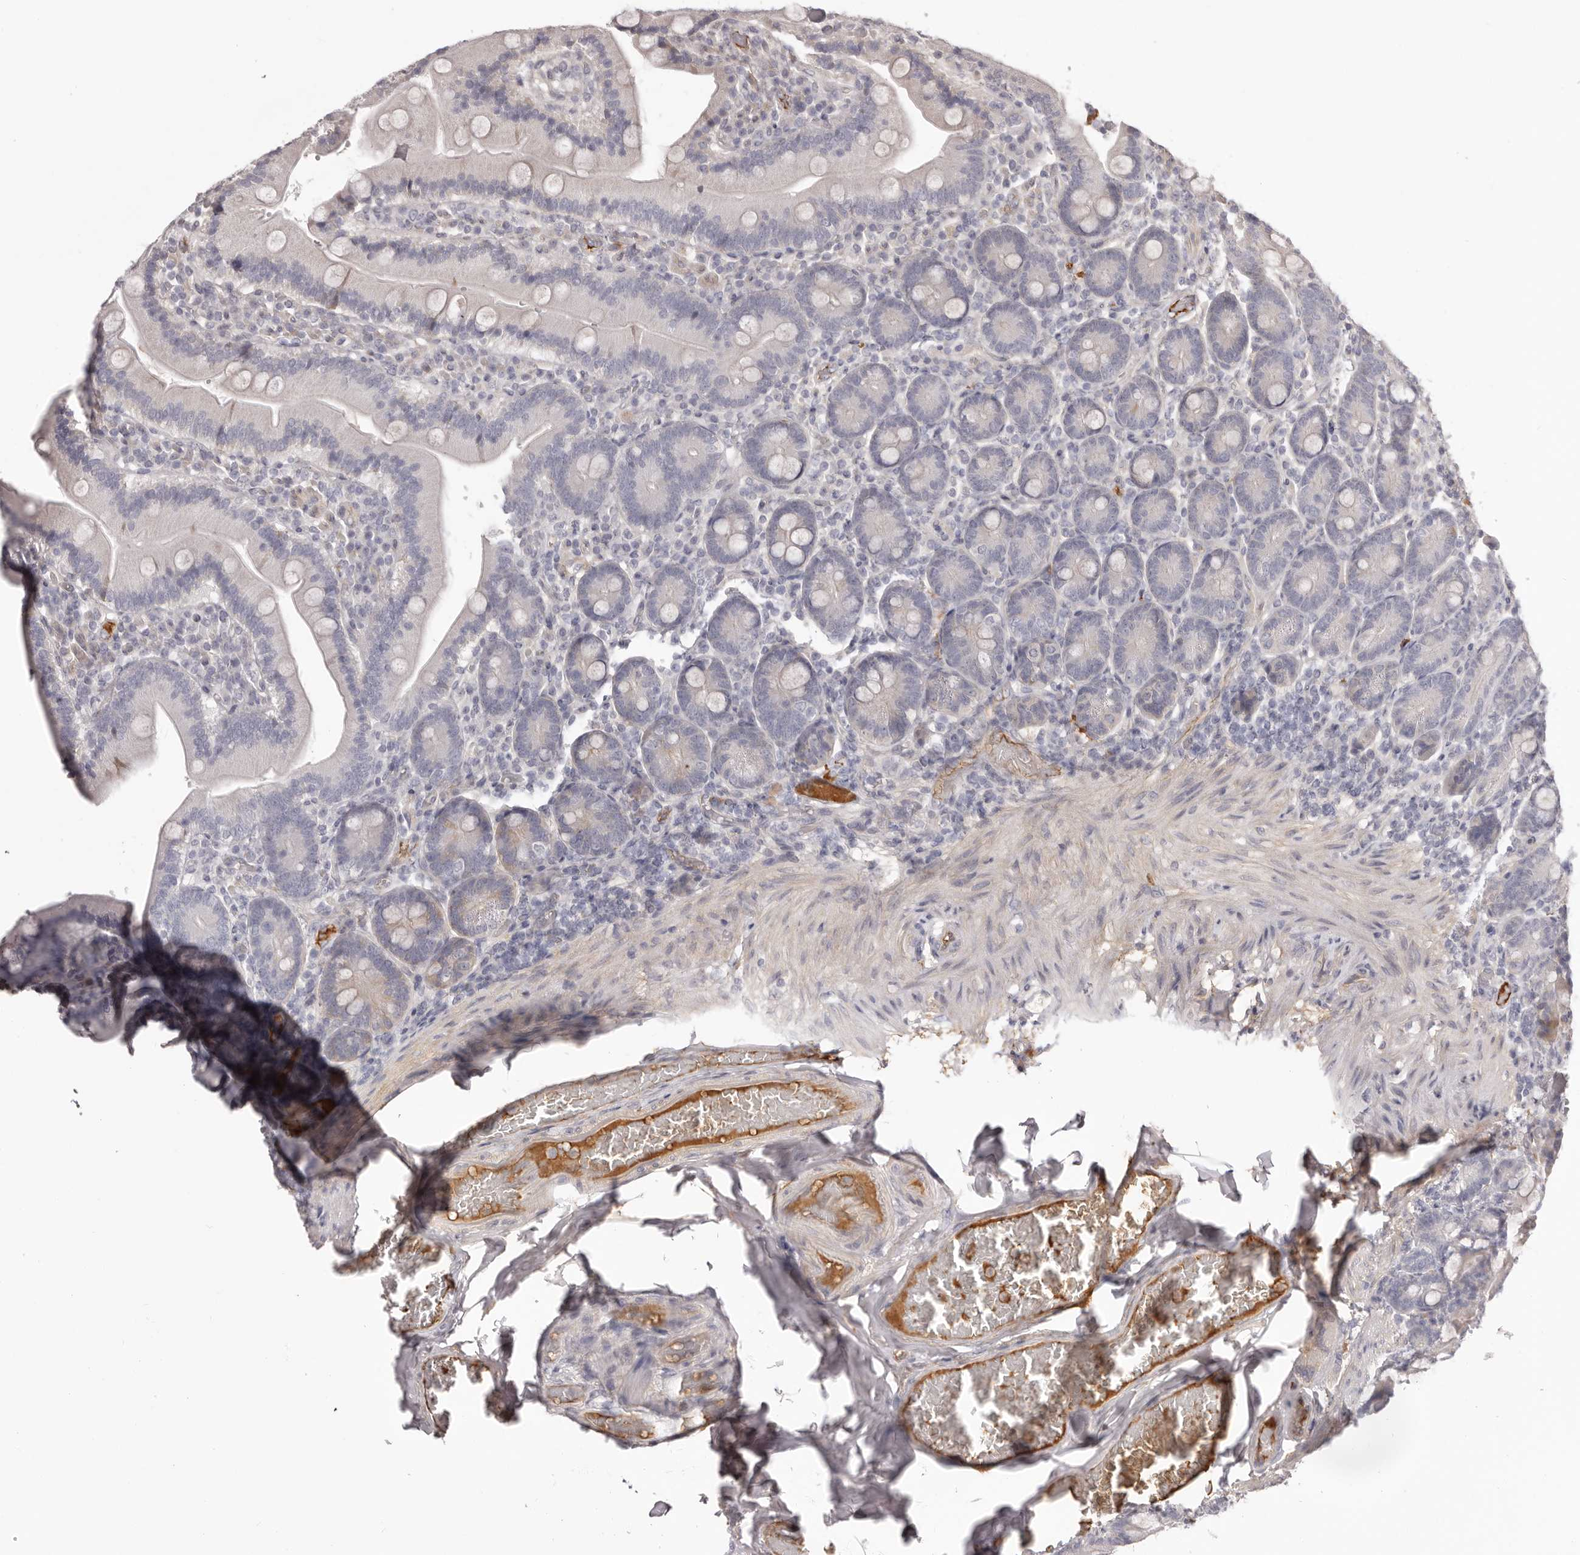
{"staining": {"intensity": "weak", "quantity": "<25%", "location": "cytoplasmic/membranous"}, "tissue": "duodenum", "cell_type": "Glandular cells", "image_type": "normal", "snomed": [{"axis": "morphology", "description": "Normal tissue, NOS"}, {"axis": "topography", "description": "Duodenum"}], "caption": "Histopathology image shows no significant protein staining in glandular cells of normal duodenum. (DAB (3,3'-diaminobenzidine) immunohistochemistry visualized using brightfield microscopy, high magnification).", "gene": "OTUD3", "patient": {"sex": "female", "age": 62}}